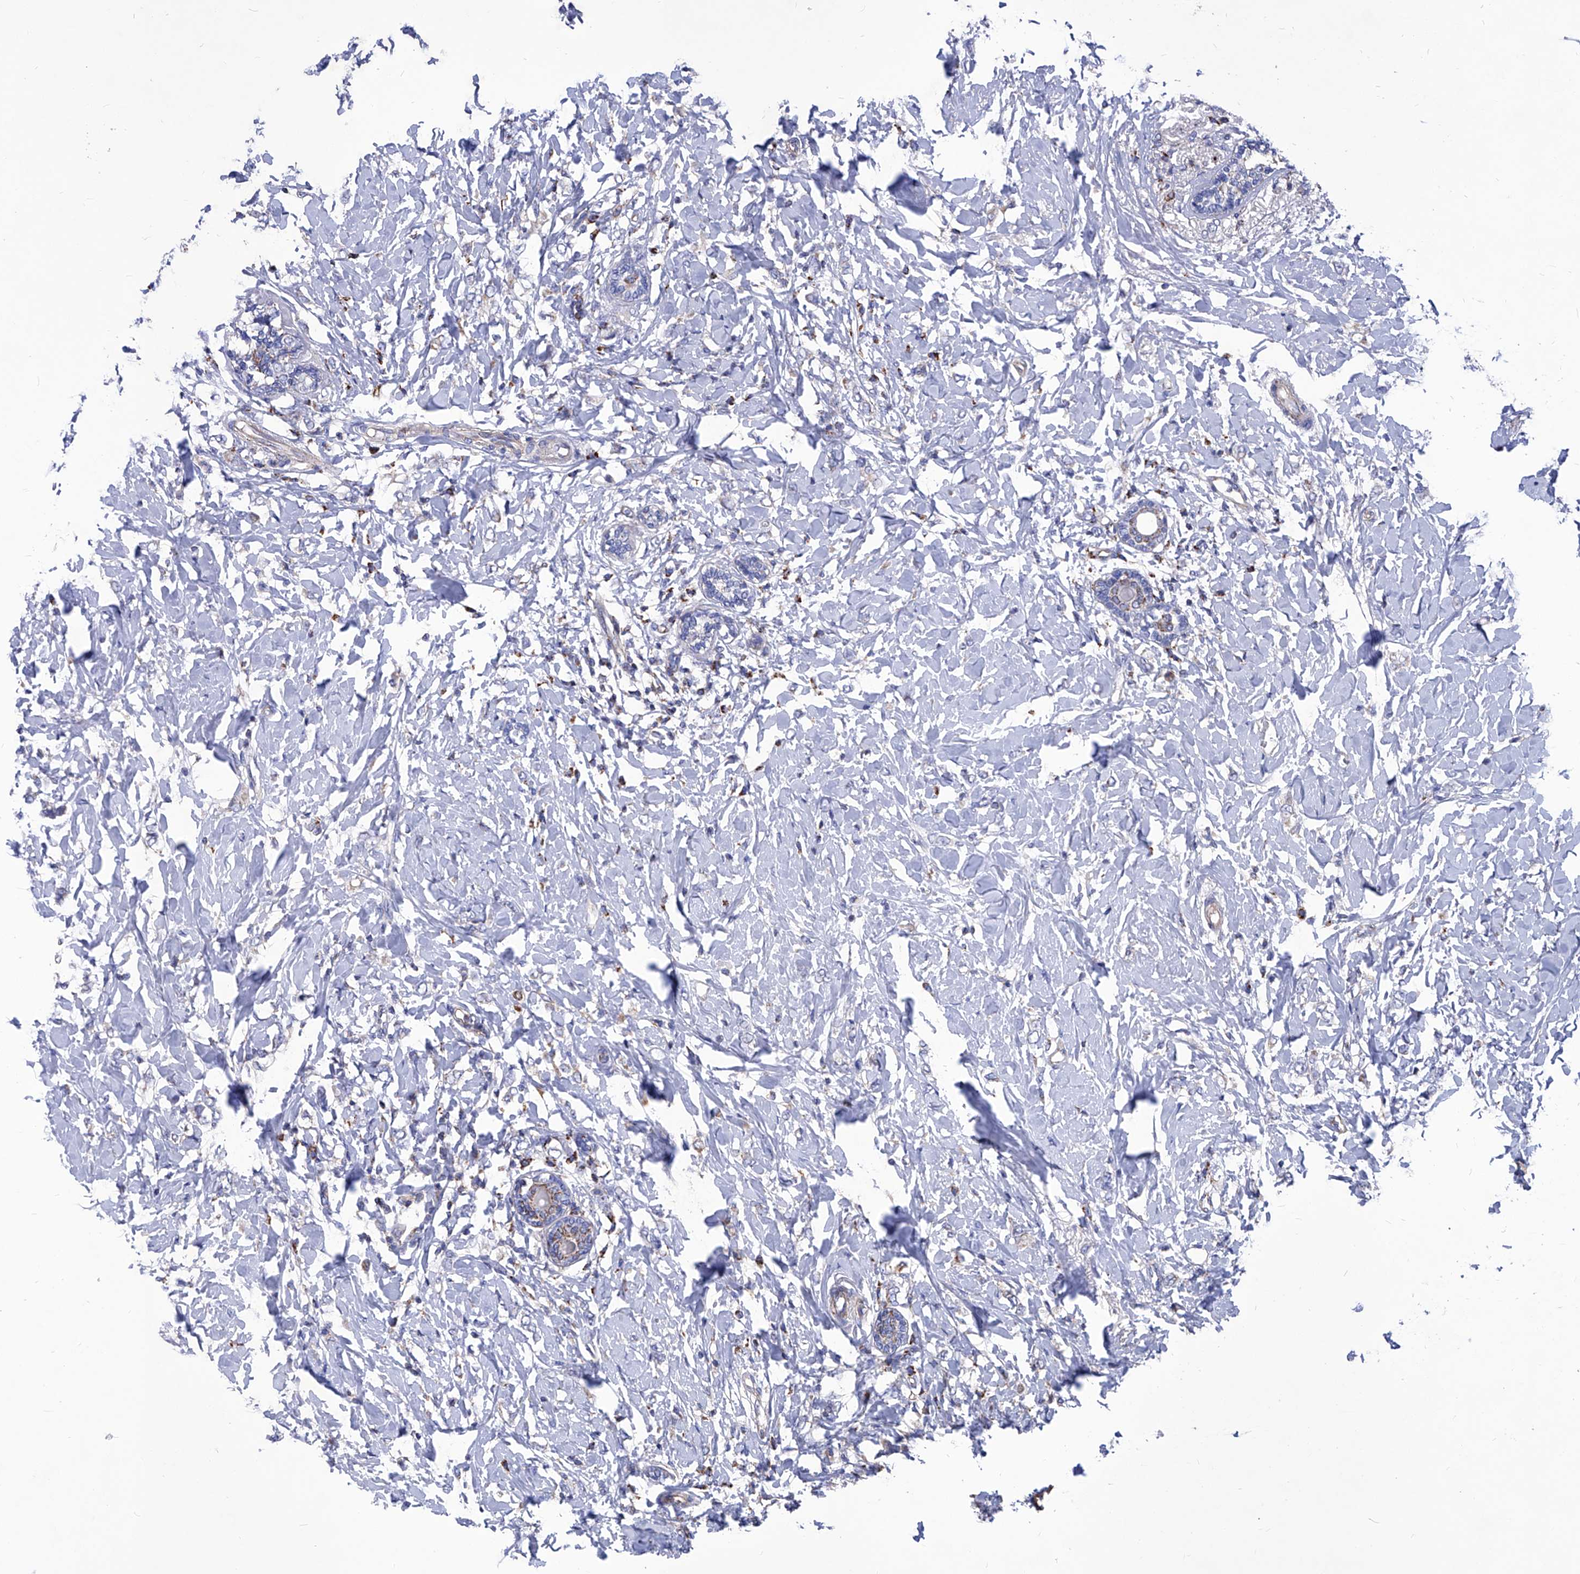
{"staining": {"intensity": "negative", "quantity": "none", "location": "none"}, "tissue": "breast cancer", "cell_type": "Tumor cells", "image_type": "cancer", "snomed": [{"axis": "morphology", "description": "Normal tissue, NOS"}, {"axis": "morphology", "description": "Lobular carcinoma"}, {"axis": "topography", "description": "Breast"}], "caption": "High power microscopy photomicrograph of an immunohistochemistry photomicrograph of lobular carcinoma (breast), revealing no significant expression in tumor cells.", "gene": "HRNR", "patient": {"sex": "female", "age": 47}}